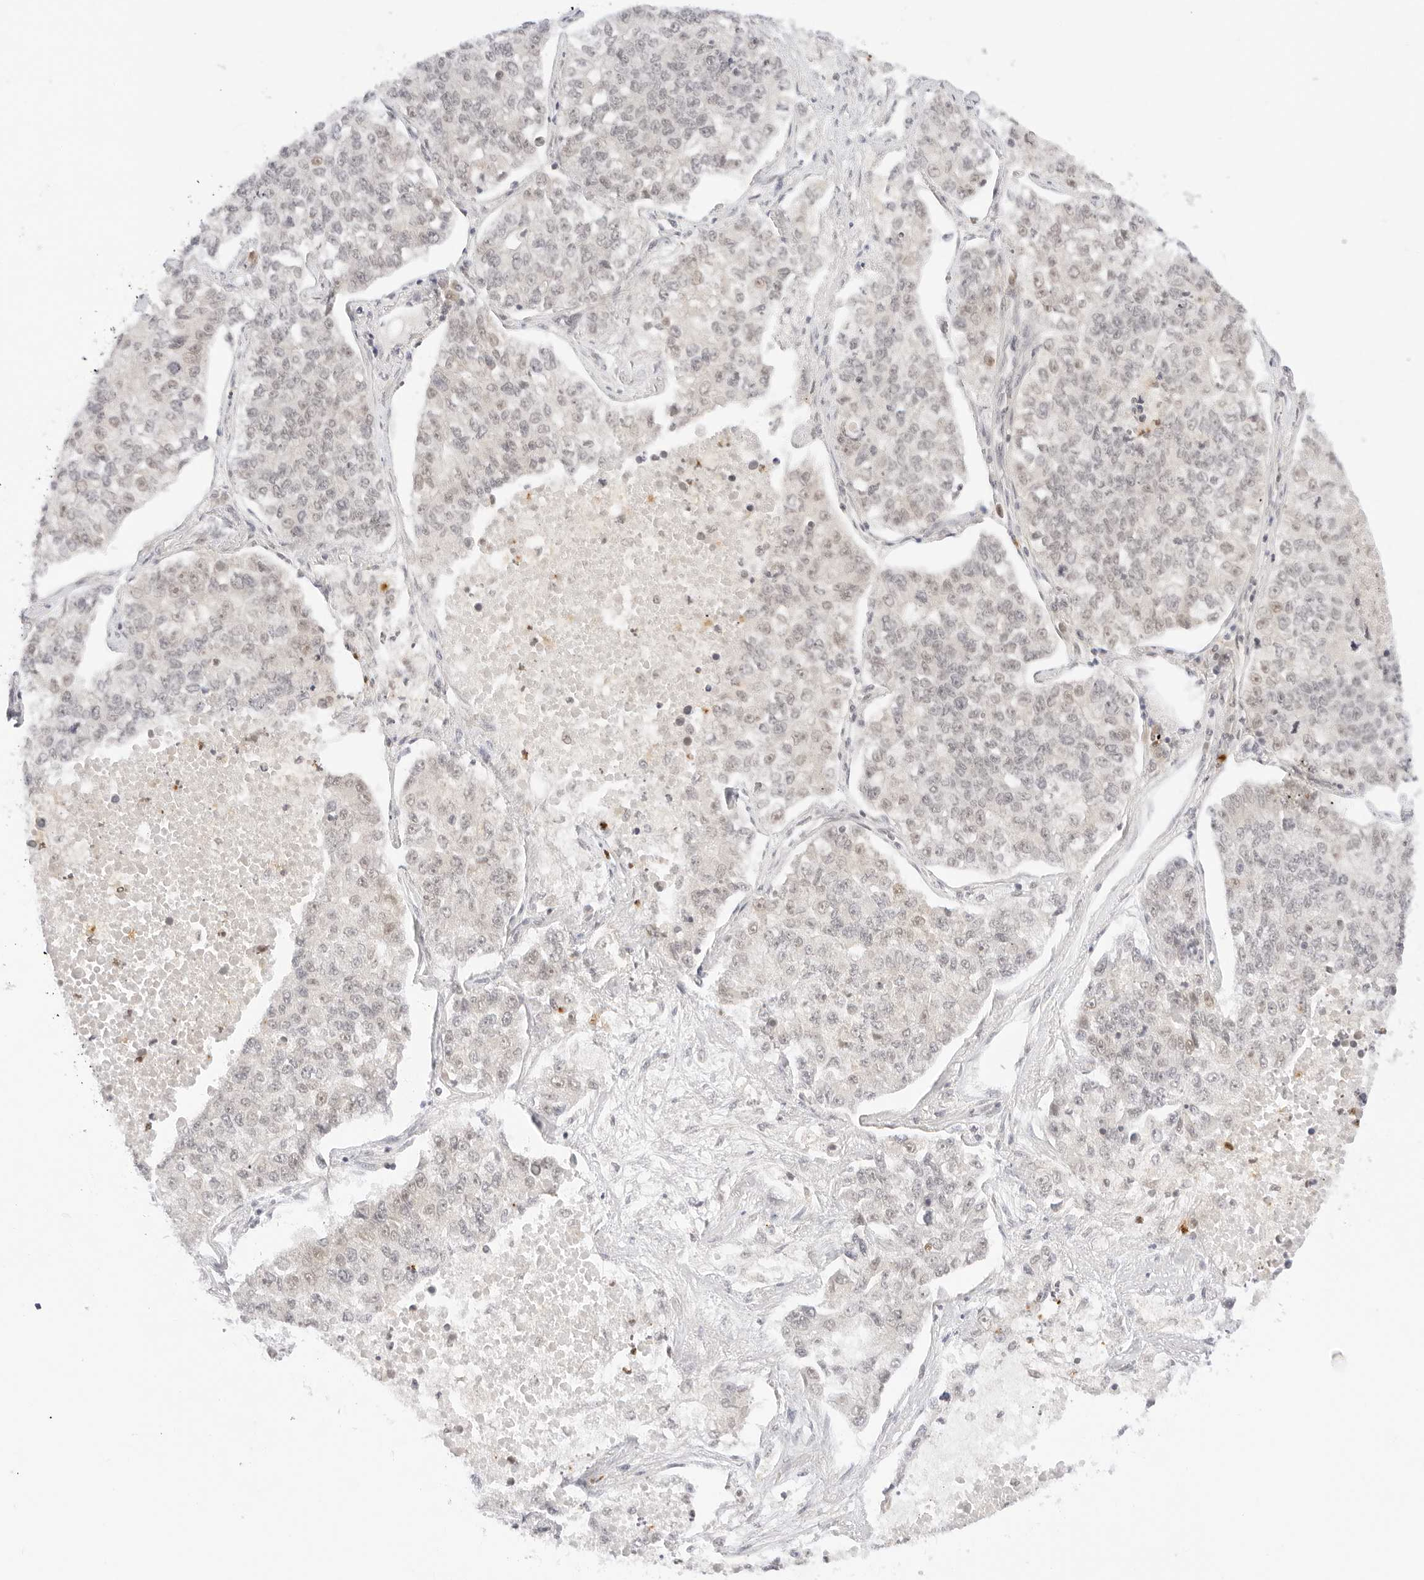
{"staining": {"intensity": "negative", "quantity": "none", "location": "none"}, "tissue": "lung cancer", "cell_type": "Tumor cells", "image_type": "cancer", "snomed": [{"axis": "morphology", "description": "Adenocarcinoma, NOS"}, {"axis": "topography", "description": "Lung"}], "caption": "This is a photomicrograph of immunohistochemistry staining of lung cancer (adenocarcinoma), which shows no staining in tumor cells.", "gene": "POLR3C", "patient": {"sex": "male", "age": 49}}